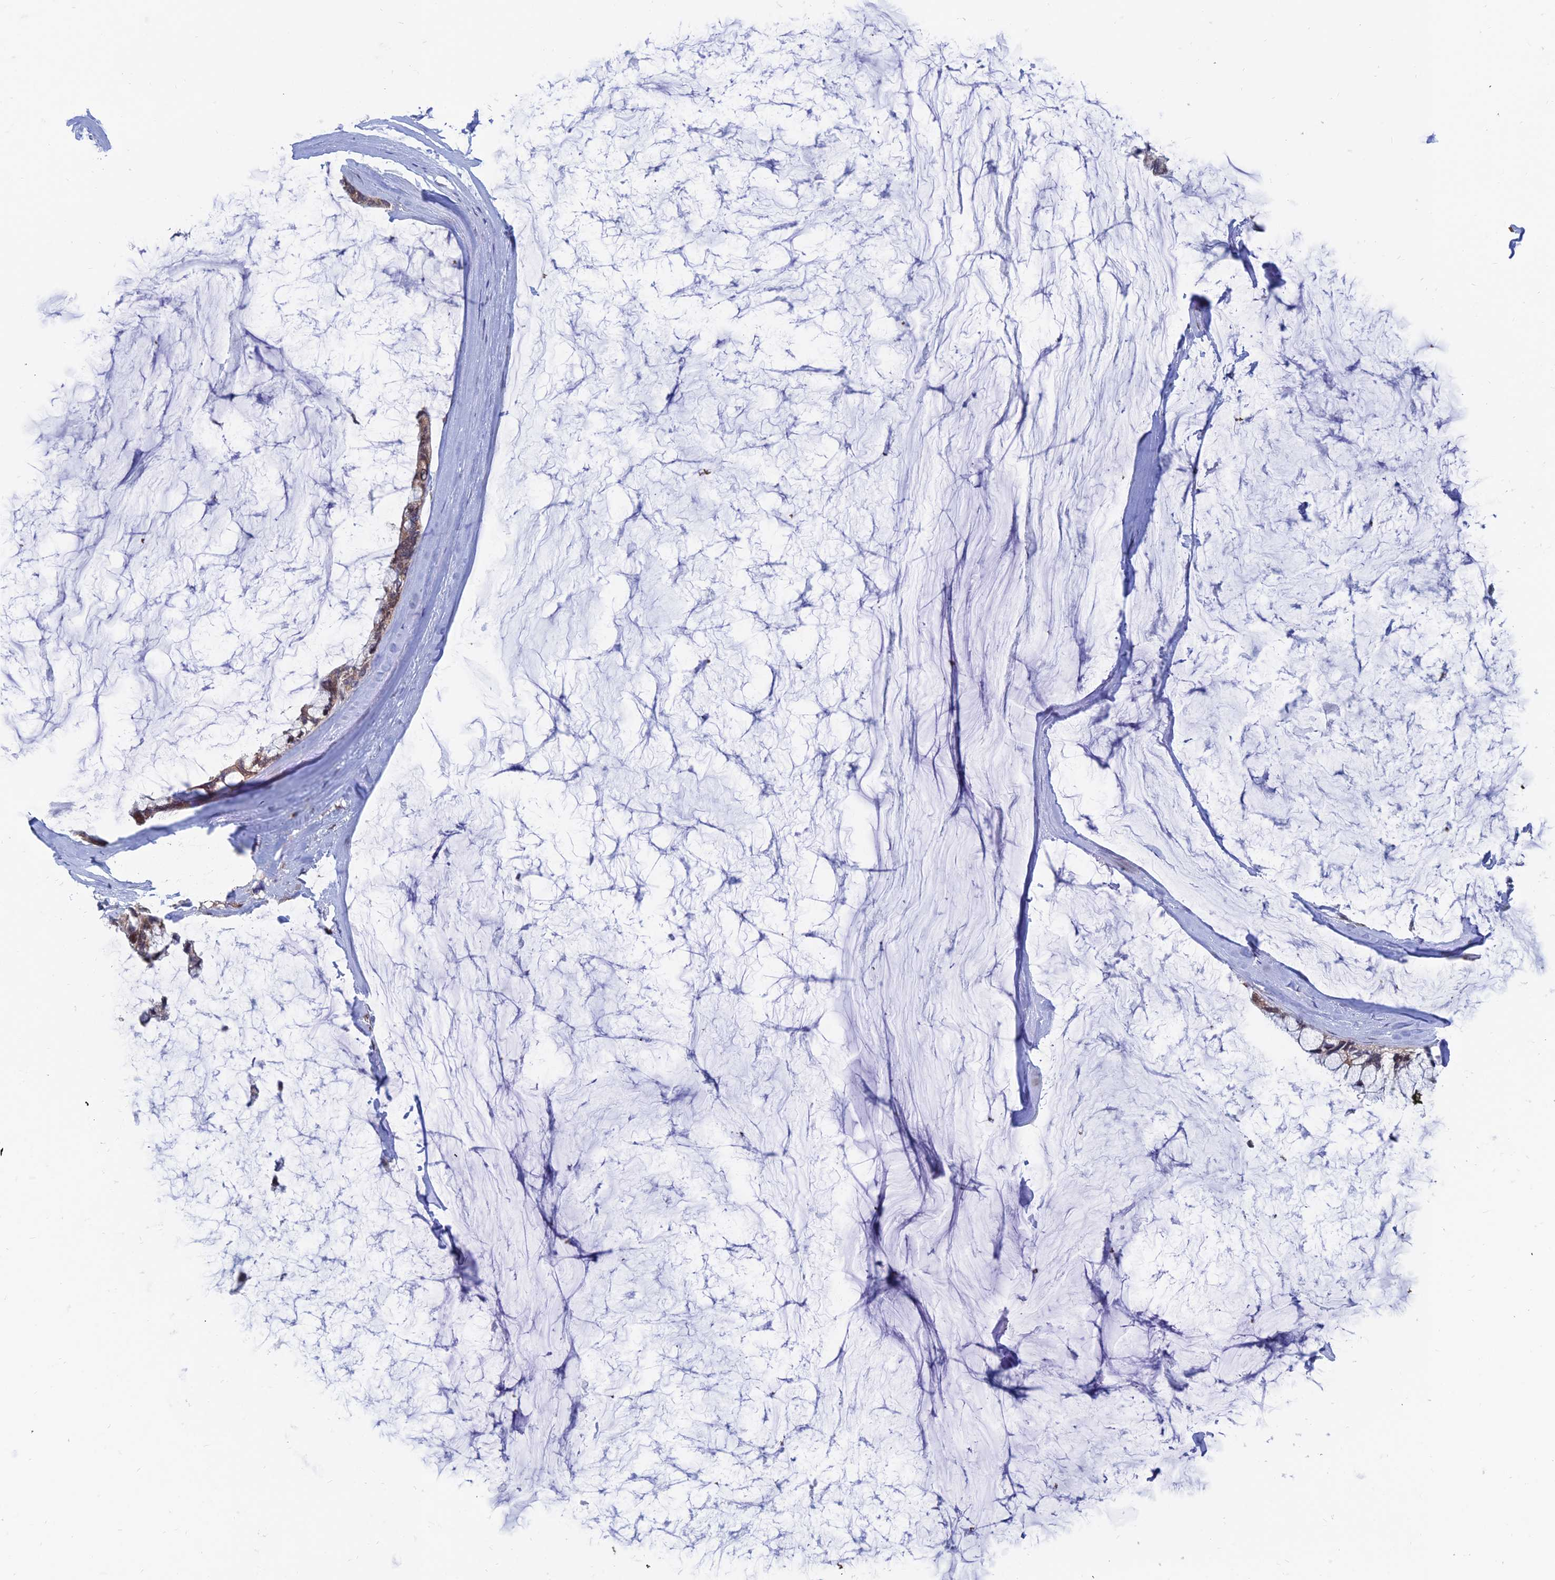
{"staining": {"intensity": "weak", "quantity": ">75%", "location": "cytoplasmic/membranous"}, "tissue": "ovarian cancer", "cell_type": "Tumor cells", "image_type": "cancer", "snomed": [{"axis": "morphology", "description": "Cystadenocarcinoma, mucinous, NOS"}, {"axis": "topography", "description": "Ovary"}], "caption": "Tumor cells demonstrate low levels of weak cytoplasmic/membranous staining in approximately >75% of cells in human ovarian cancer (mucinous cystadenocarcinoma).", "gene": "IGBP1", "patient": {"sex": "female", "age": 39}}